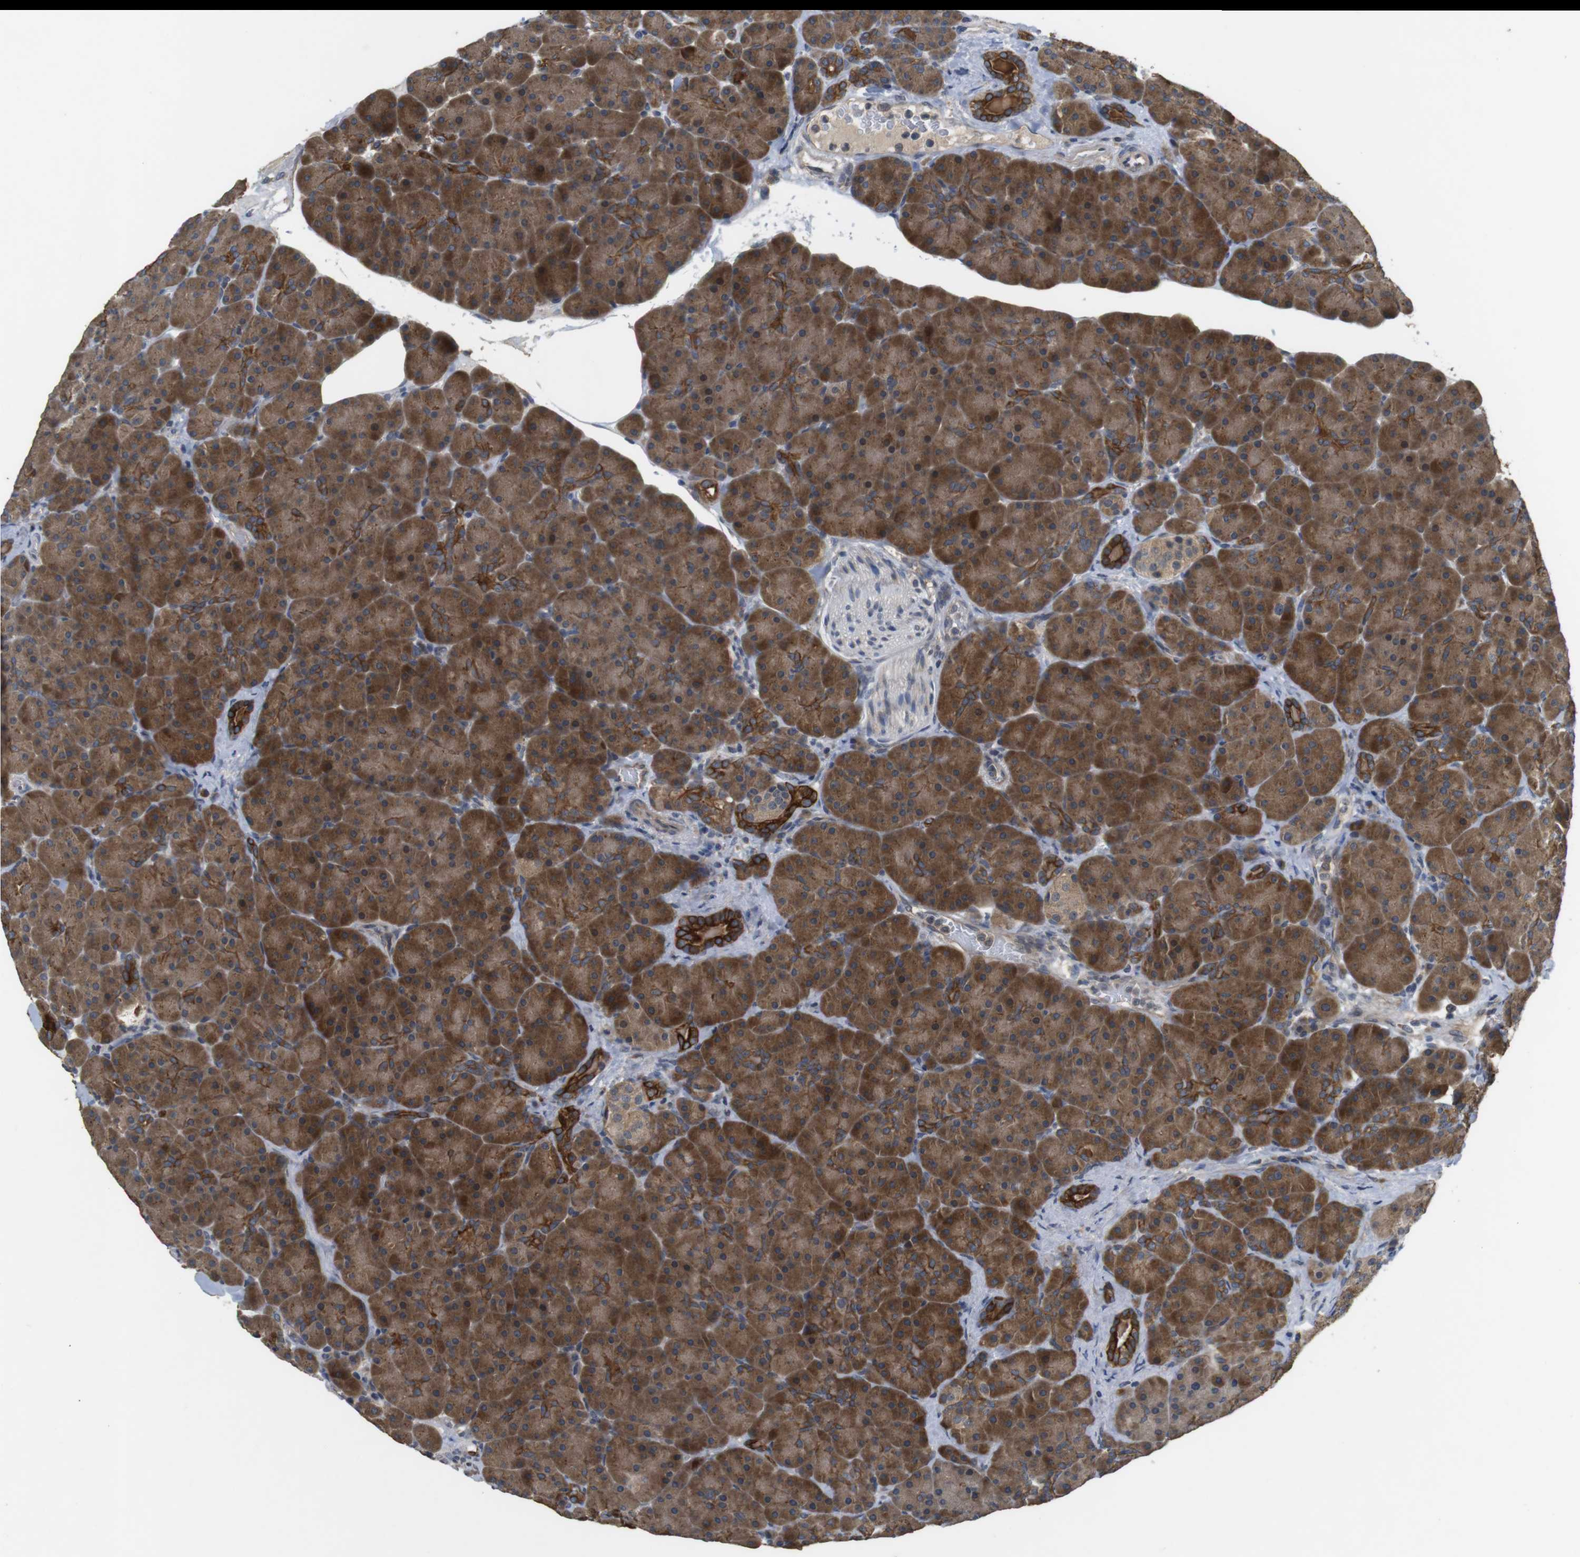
{"staining": {"intensity": "moderate", "quantity": ">75%", "location": "cytoplasmic/membranous"}, "tissue": "pancreas", "cell_type": "Exocrine glandular cells", "image_type": "normal", "snomed": [{"axis": "morphology", "description": "Normal tissue, NOS"}, {"axis": "topography", "description": "Pancreas"}], "caption": "Unremarkable pancreas was stained to show a protein in brown. There is medium levels of moderate cytoplasmic/membranous staining in about >75% of exocrine glandular cells. The protein is shown in brown color, while the nuclei are stained blue.", "gene": "ADGRL3", "patient": {"sex": "male", "age": 66}}